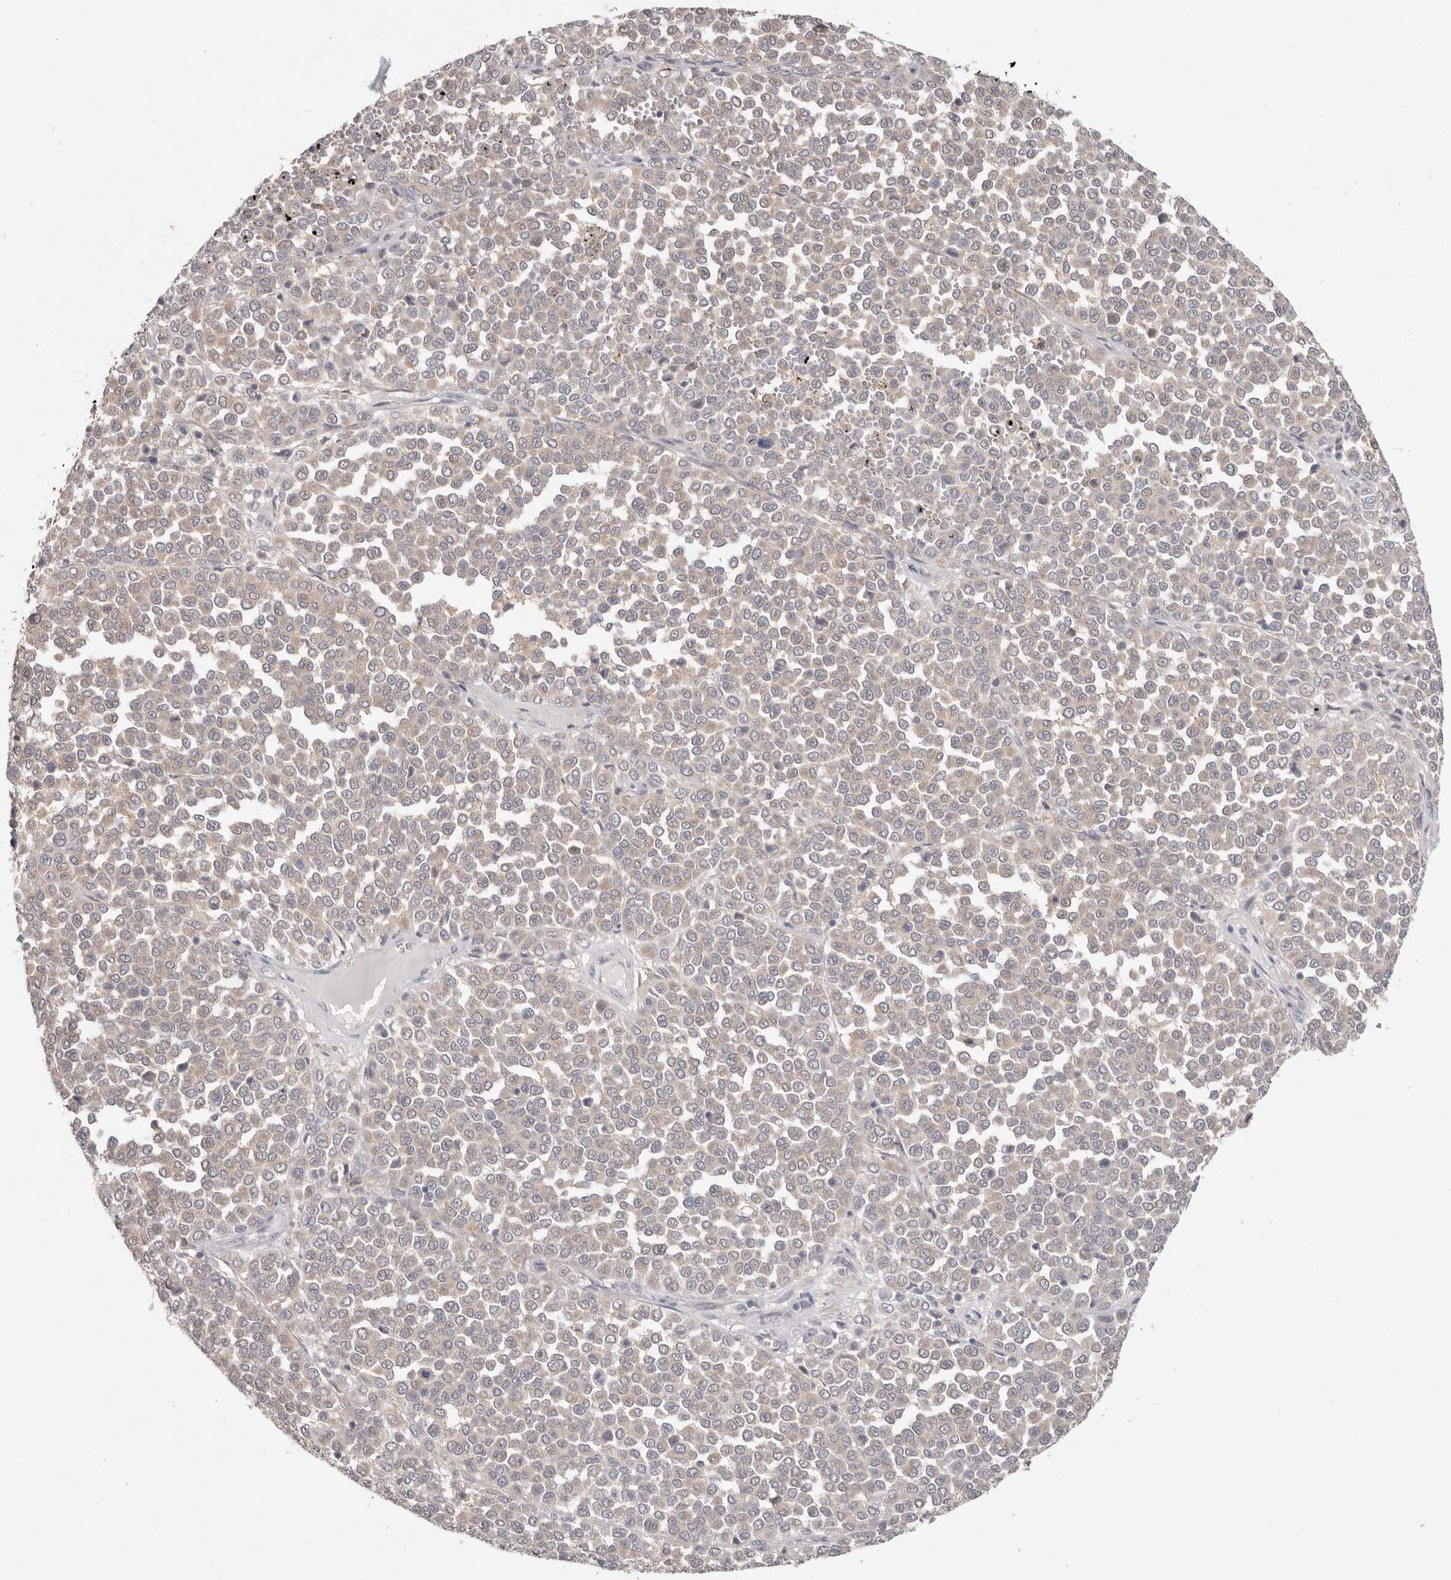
{"staining": {"intensity": "weak", "quantity": "25%-75%", "location": "cytoplasmic/membranous"}, "tissue": "melanoma", "cell_type": "Tumor cells", "image_type": "cancer", "snomed": [{"axis": "morphology", "description": "Malignant melanoma, Metastatic site"}, {"axis": "topography", "description": "Pancreas"}], "caption": "A low amount of weak cytoplasmic/membranous staining is appreciated in approximately 25%-75% of tumor cells in melanoma tissue. The staining was performed using DAB (3,3'-diaminobenzidine) to visualize the protein expression in brown, while the nuclei were stained in blue with hematoxylin (Magnification: 20x).", "gene": "WDR77", "patient": {"sex": "female", "age": 30}}